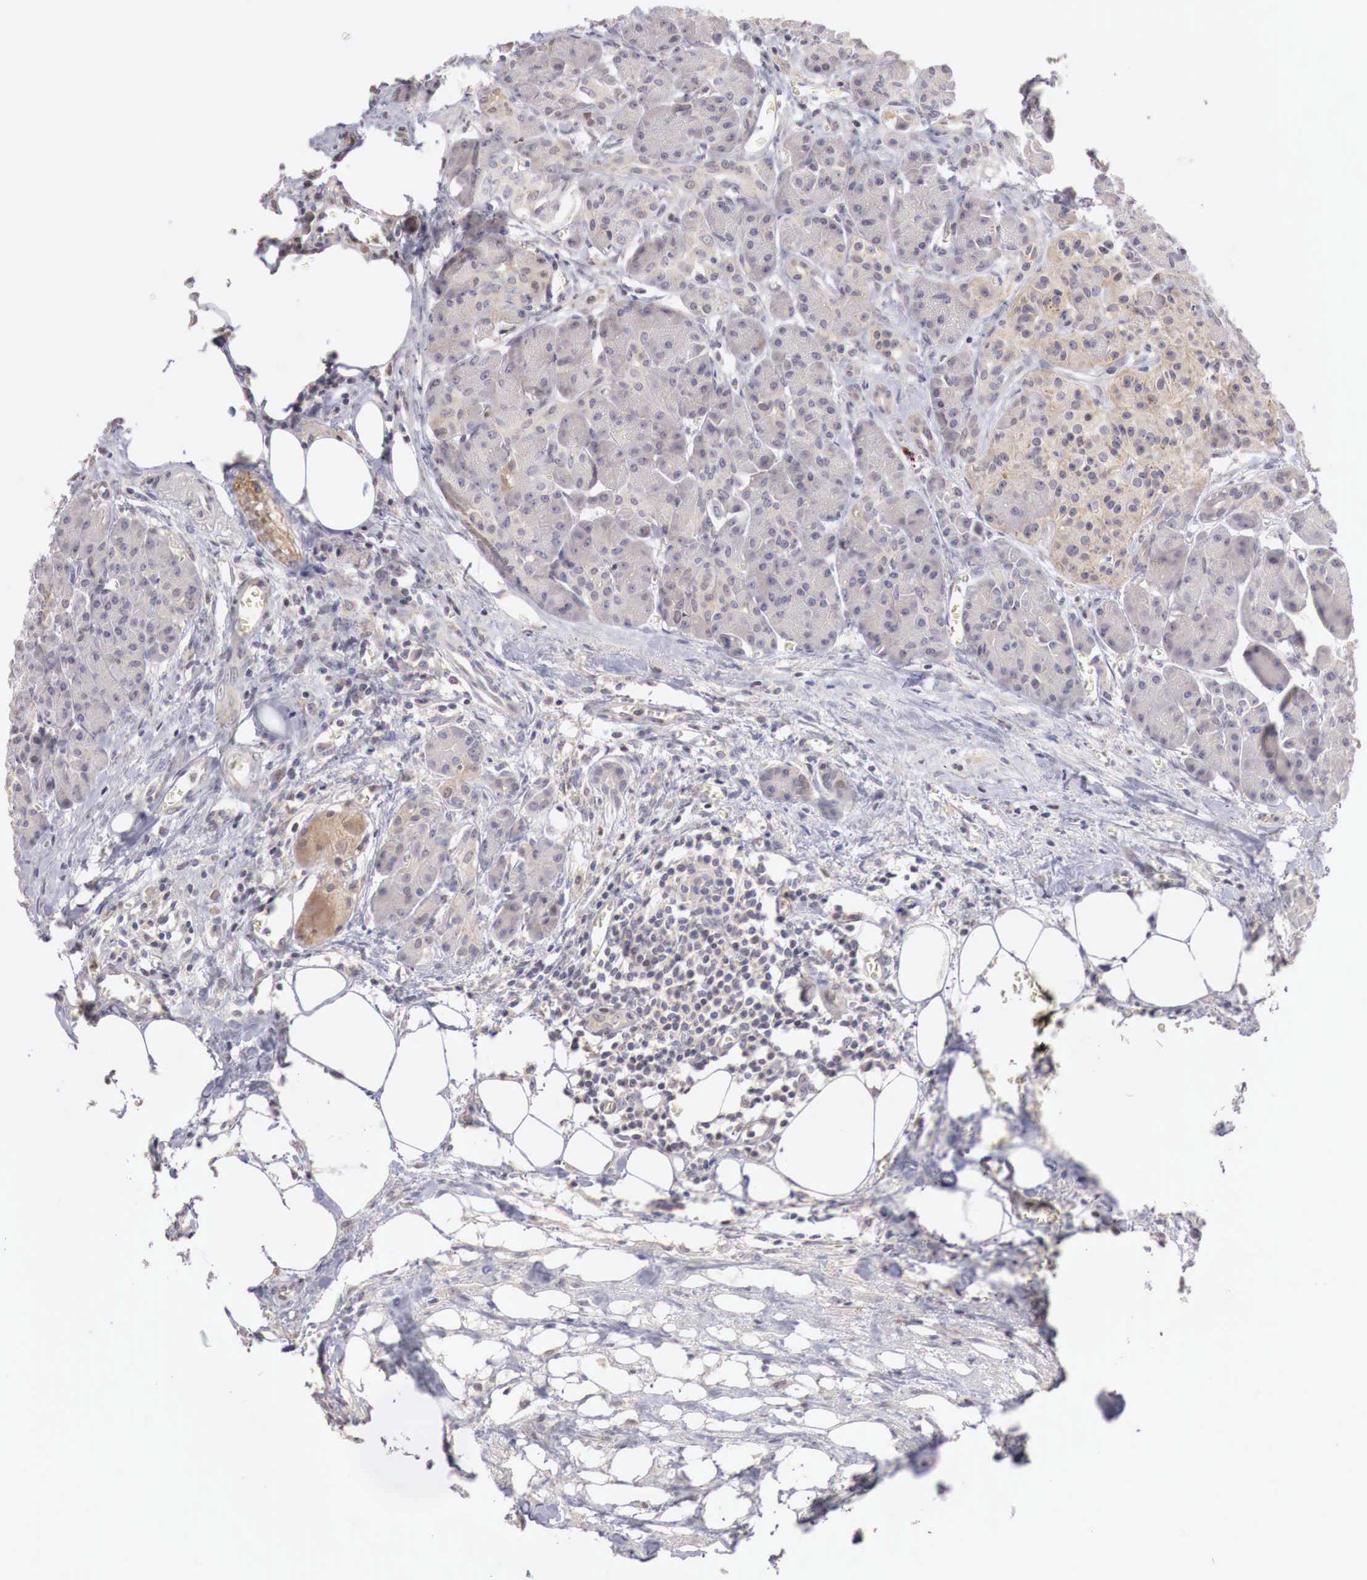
{"staining": {"intensity": "weak", "quantity": ">75%", "location": "cytoplasmic/membranous"}, "tissue": "pancreas", "cell_type": "Exocrine glandular cells", "image_type": "normal", "snomed": [{"axis": "morphology", "description": "Normal tissue, NOS"}, {"axis": "topography", "description": "Pancreas"}], "caption": "Exocrine glandular cells show low levels of weak cytoplasmic/membranous expression in about >75% of cells in benign human pancreas.", "gene": "TBC1D9", "patient": {"sex": "male", "age": 73}}